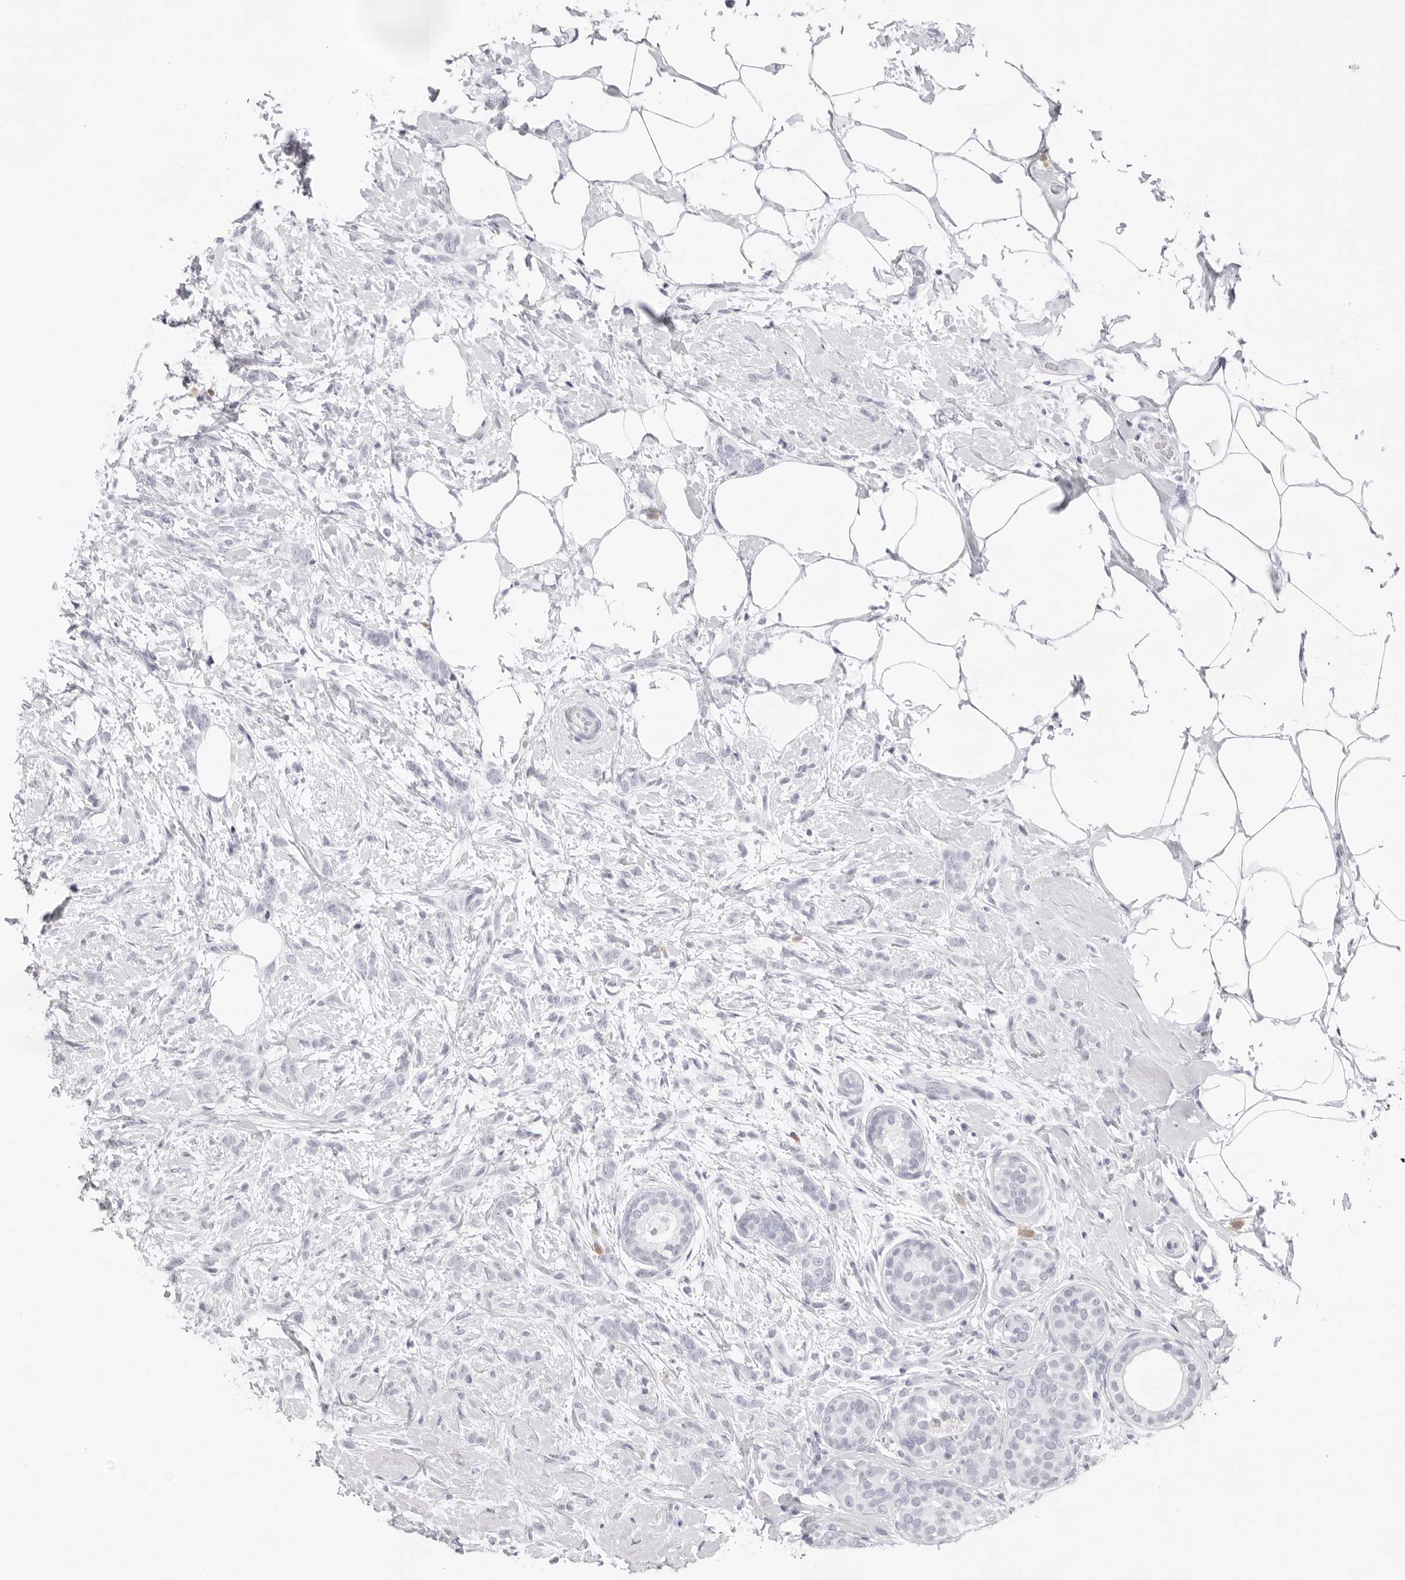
{"staining": {"intensity": "negative", "quantity": "none", "location": "none"}, "tissue": "breast cancer", "cell_type": "Tumor cells", "image_type": "cancer", "snomed": [{"axis": "morphology", "description": "Lobular carcinoma, in situ"}, {"axis": "morphology", "description": "Lobular carcinoma"}, {"axis": "topography", "description": "Breast"}], "caption": "Tumor cells show no significant expression in breast lobular carcinoma in situ. Nuclei are stained in blue.", "gene": "FDPS", "patient": {"sex": "female", "age": 41}}